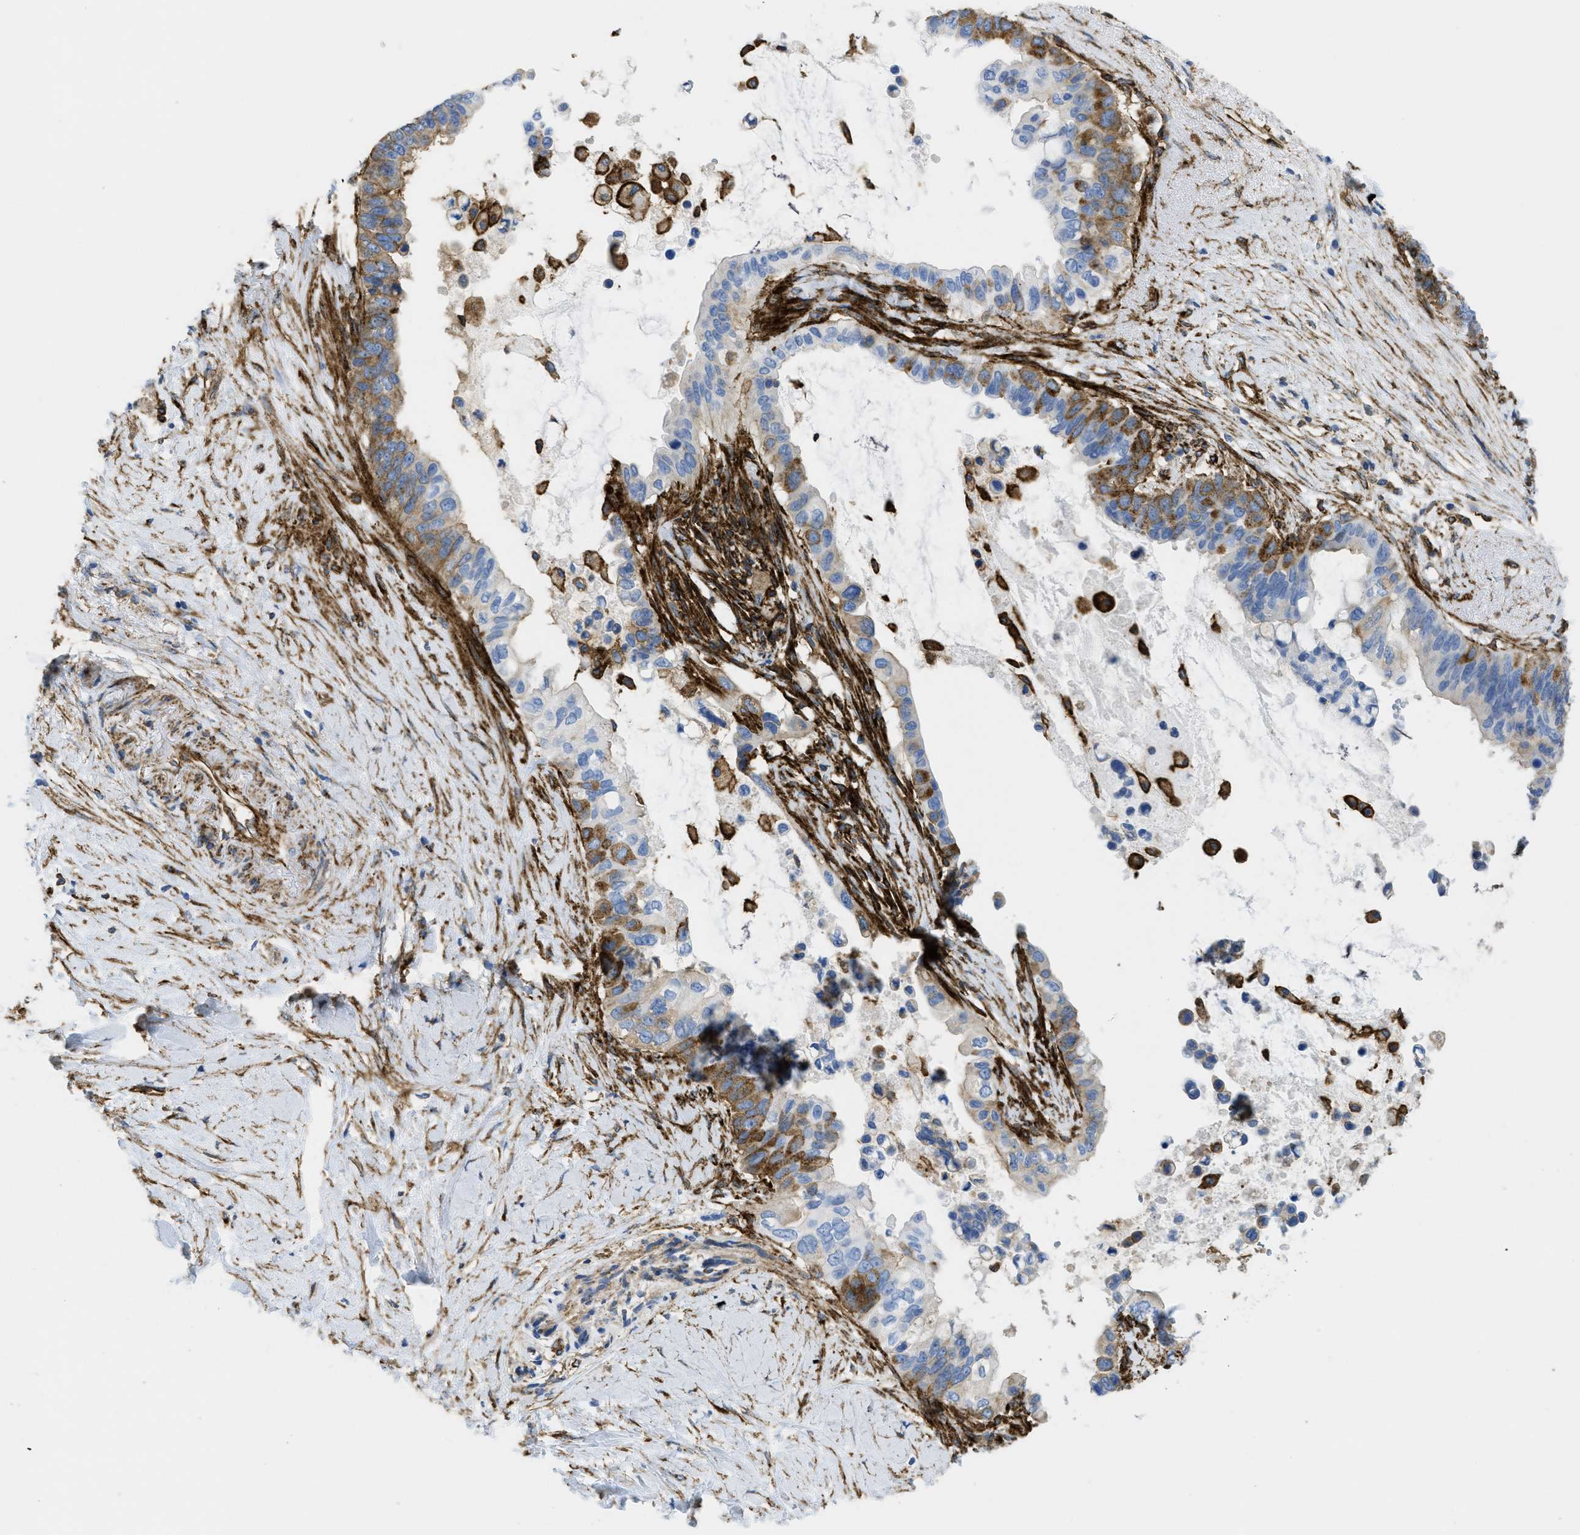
{"staining": {"intensity": "moderate", "quantity": "25%-75%", "location": "cytoplasmic/membranous"}, "tissue": "pancreatic cancer", "cell_type": "Tumor cells", "image_type": "cancer", "snomed": [{"axis": "morphology", "description": "Adenocarcinoma, NOS"}, {"axis": "topography", "description": "Pancreas"}], "caption": "The immunohistochemical stain shows moderate cytoplasmic/membranous staining in tumor cells of pancreatic cancer (adenocarcinoma) tissue. Immunohistochemistry stains the protein in brown and the nuclei are stained blue.", "gene": "HIP1", "patient": {"sex": "female", "age": 56}}